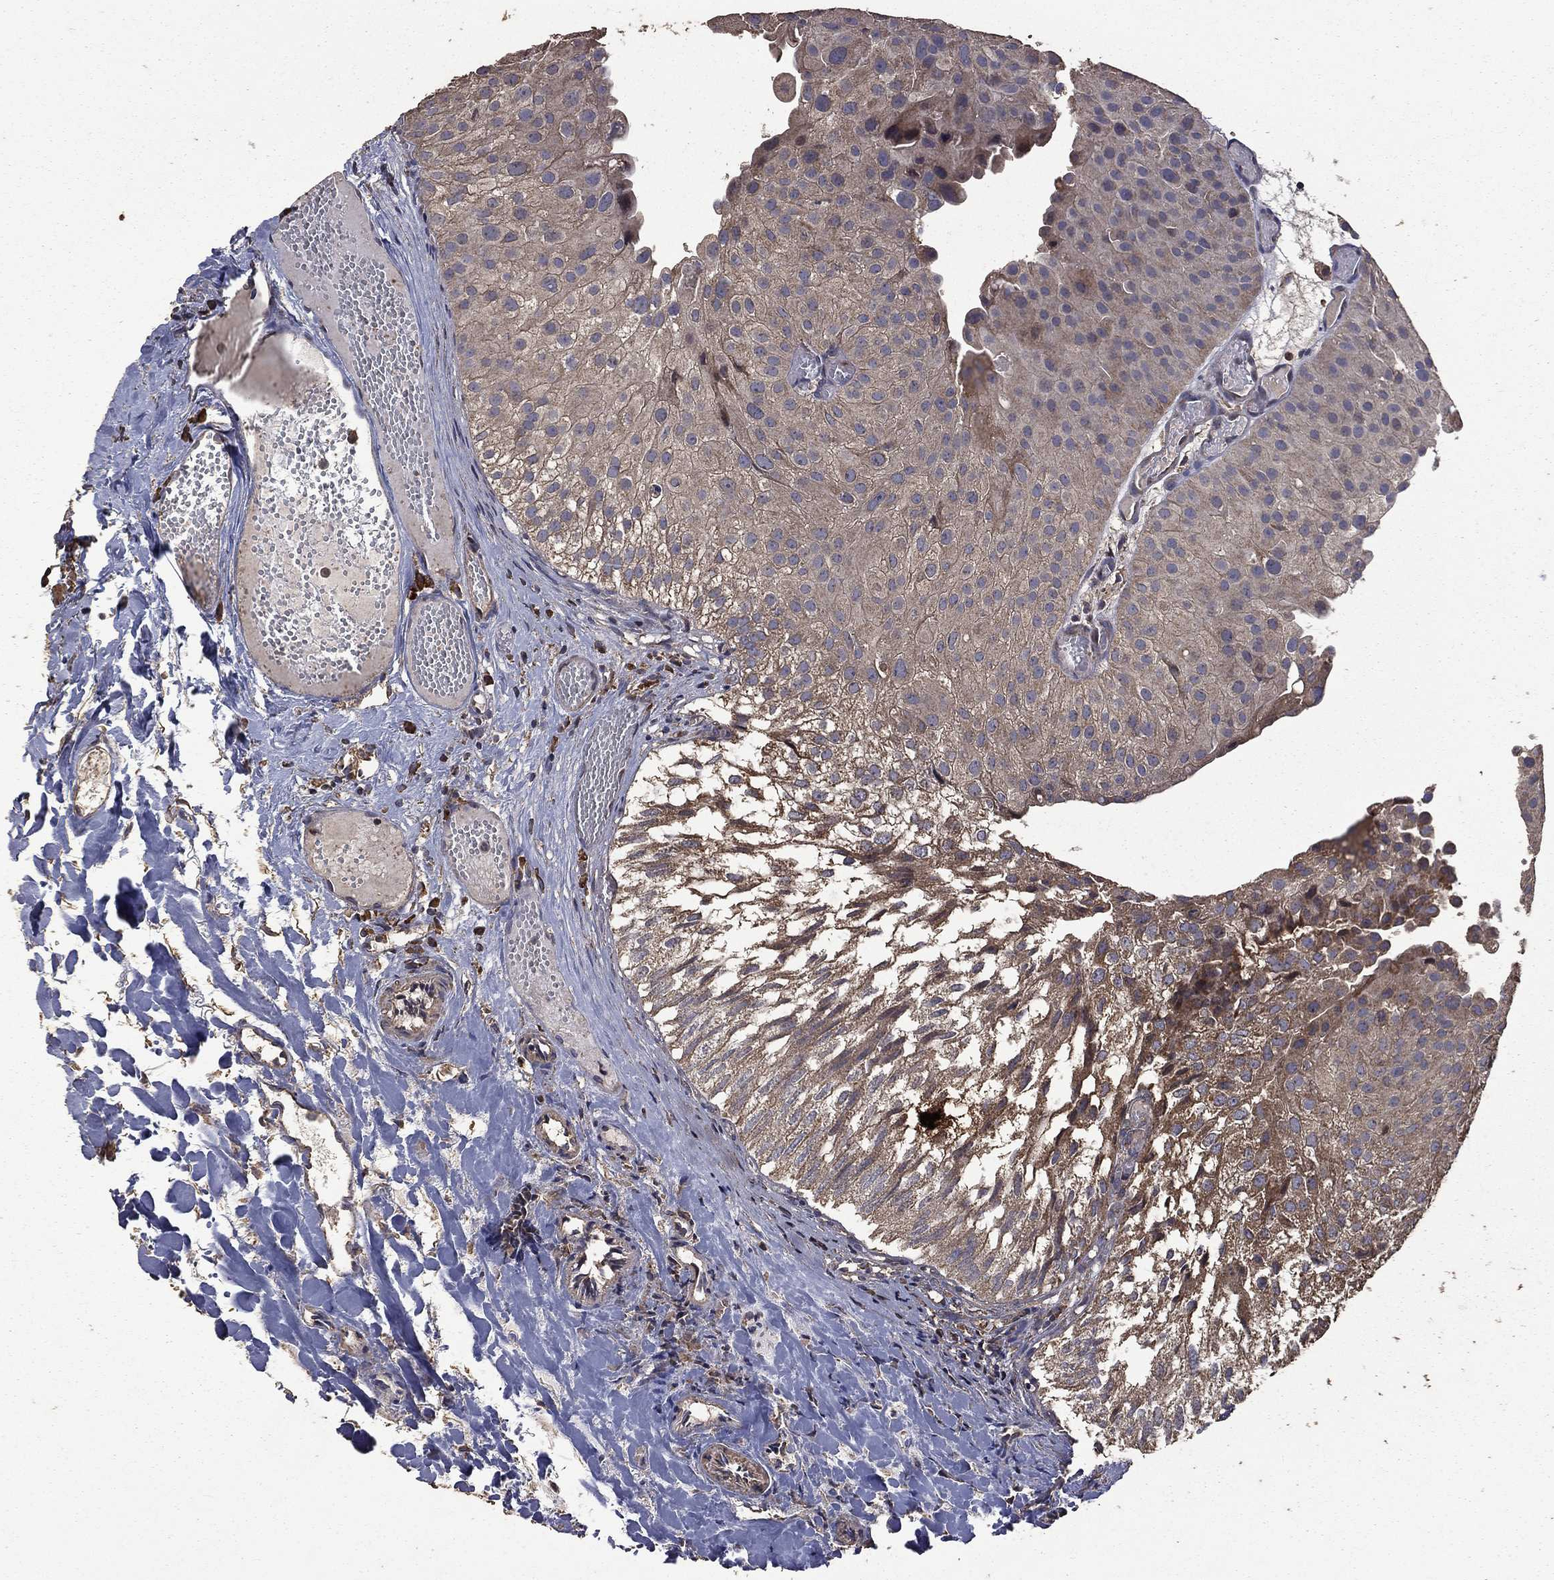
{"staining": {"intensity": "moderate", "quantity": "<25%", "location": "cytoplasmic/membranous"}, "tissue": "urothelial cancer", "cell_type": "Tumor cells", "image_type": "cancer", "snomed": [{"axis": "morphology", "description": "Urothelial carcinoma, Low grade"}, {"axis": "topography", "description": "Urinary bladder"}], "caption": "Immunohistochemical staining of urothelial cancer reveals low levels of moderate cytoplasmic/membranous protein staining in approximately <25% of tumor cells.", "gene": "METTL27", "patient": {"sex": "female", "age": 78}}